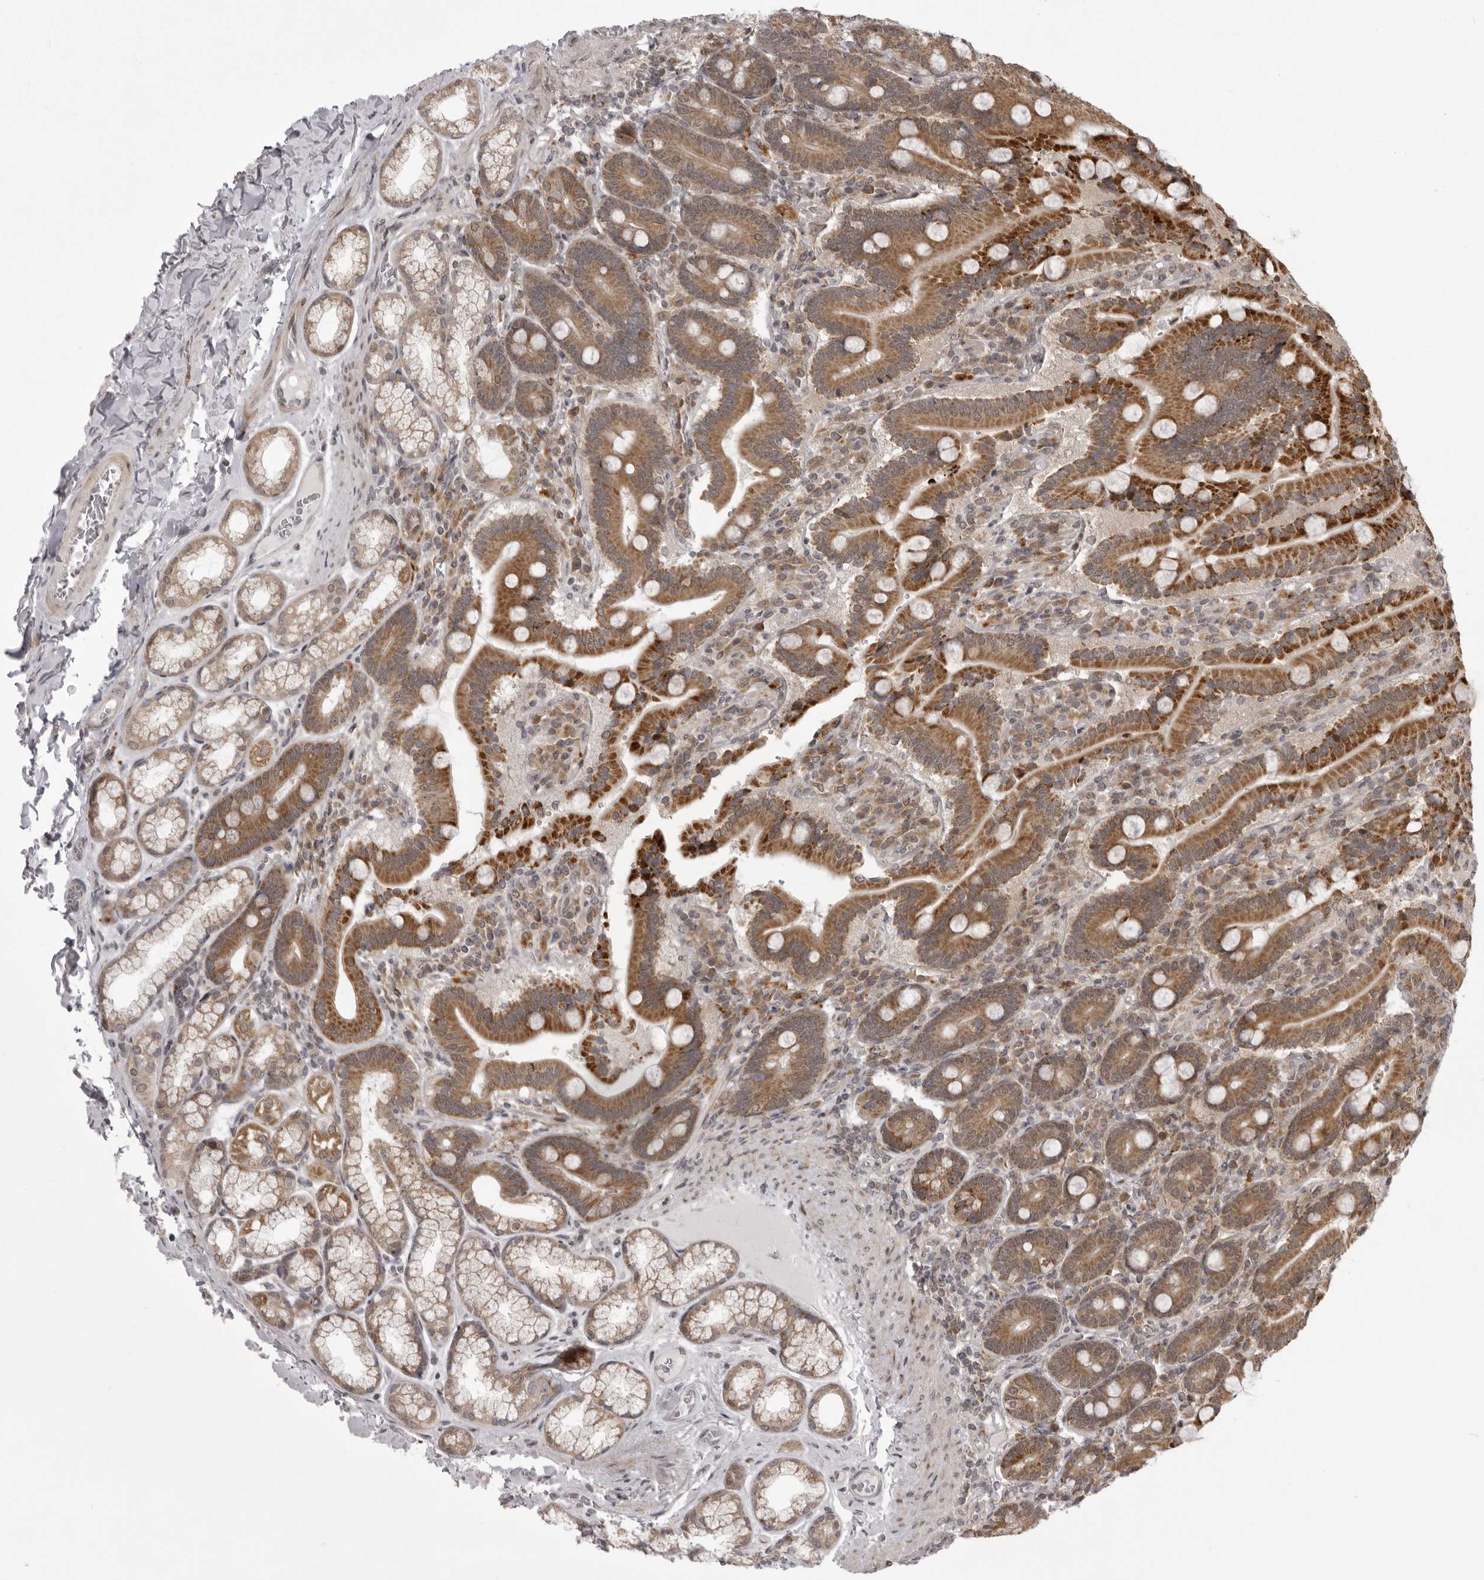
{"staining": {"intensity": "strong", "quantity": ">75%", "location": "cytoplasmic/membranous"}, "tissue": "duodenum", "cell_type": "Glandular cells", "image_type": "normal", "snomed": [{"axis": "morphology", "description": "Normal tissue, NOS"}, {"axis": "topography", "description": "Duodenum"}], "caption": "Glandular cells display high levels of strong cytoplasmic/membranous staining in approximately >75% of cells in benign duodenum.", "gene": "C1orf109", "patient": {"sex": "female", "age": 62}}